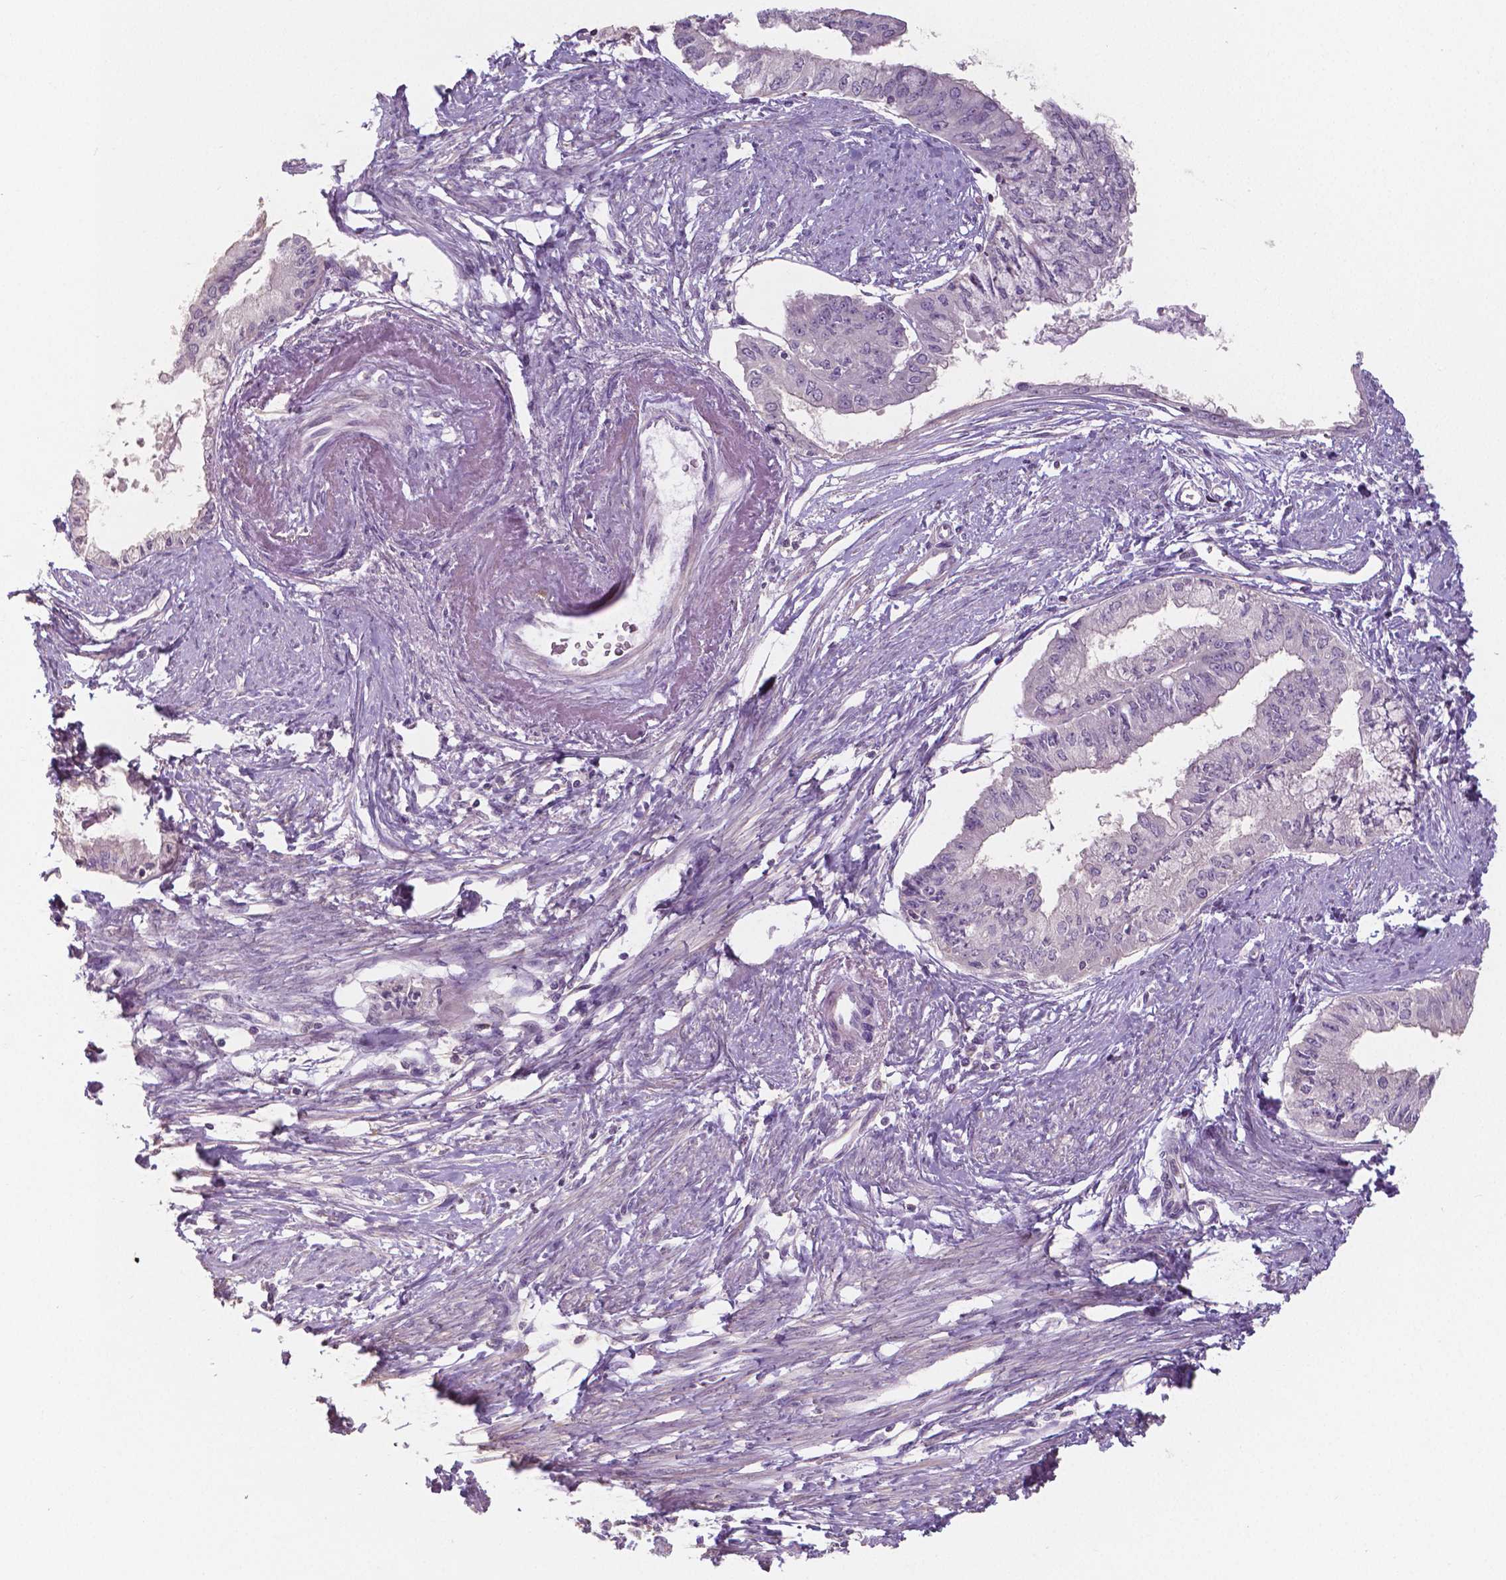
{"staining": {"intensity": "negative", "quantity": "none", "location": "none"}, "tissue": "endometrial cancer", "cell_type": "Tumor cells", "image_type": "cancer", "snomed": [{"axis": "morphology", "description": "Adenocarcinoma, NOS"}, {"axis": "topography", "description": "Endometrium"}], "caption": "Immunohistochemistry micrograph of human adenocarcinoma (endometrial) stained for a protein (brown), which shows no positivity in tumor cells.", "gene": "CRMP1", "patient": {"sex": "female", "age": 76}}